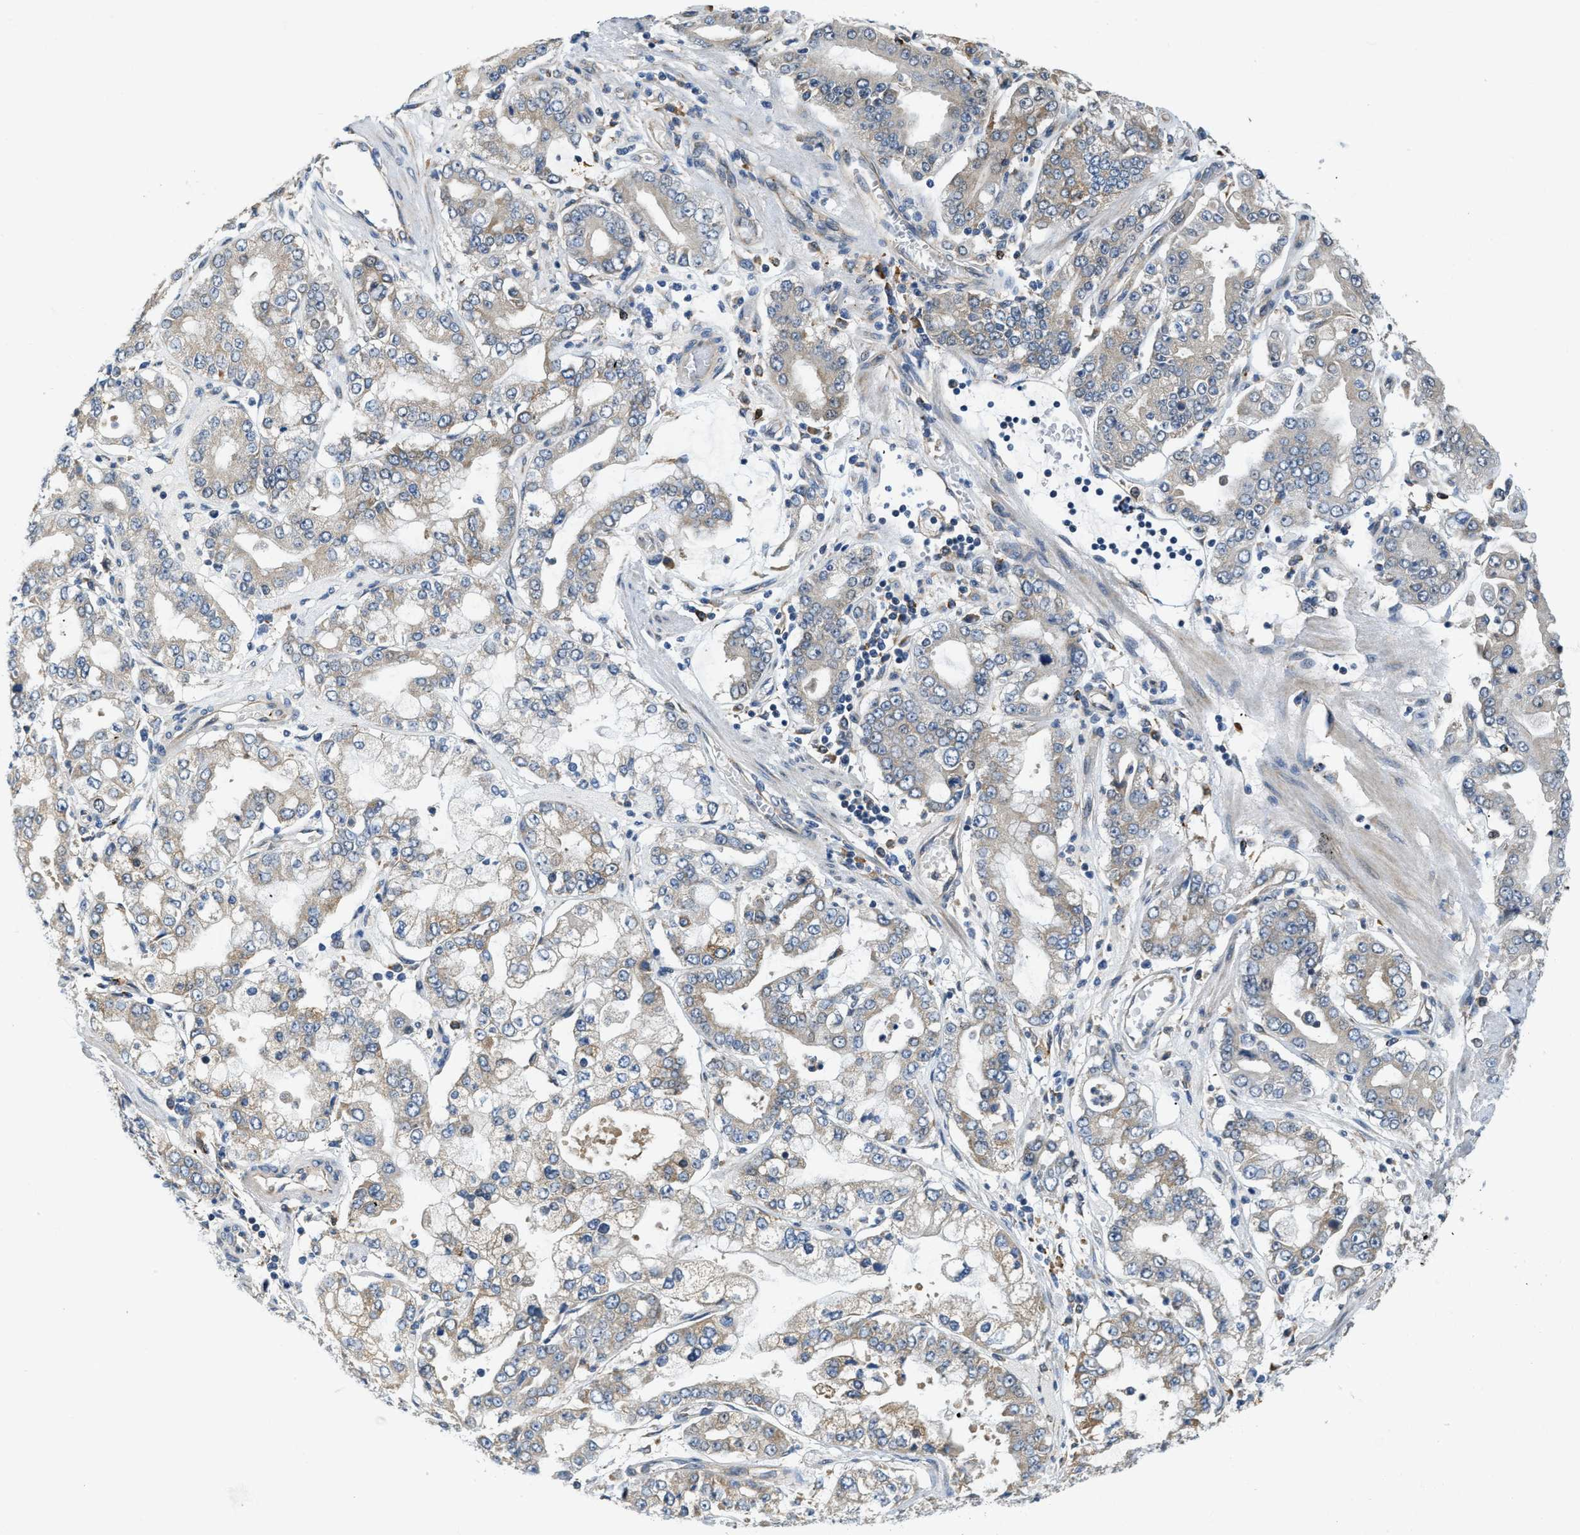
{"staining": {"intensity": "moderate", "quantity": "<25%", "location": "cytoplasmic/membranous"}, "tissue": "stomach cancer", "cell_type": "Tumor cells", "image_type": "cancer", "snomed": [{"axis": "morphology", "description": "Adenocarcinoma, NOS"}, {"axis": "topography", "description": "Stomach"}], "caption": "Human adenocarcinoma (stomach) stained for a protein (brown) reveals moderate cytoplasmic/membranous positive positivity in approximately <25% of tumor cells.", "gene": "STARD3NL", "patient": {"sex": "male", "age": 76}}